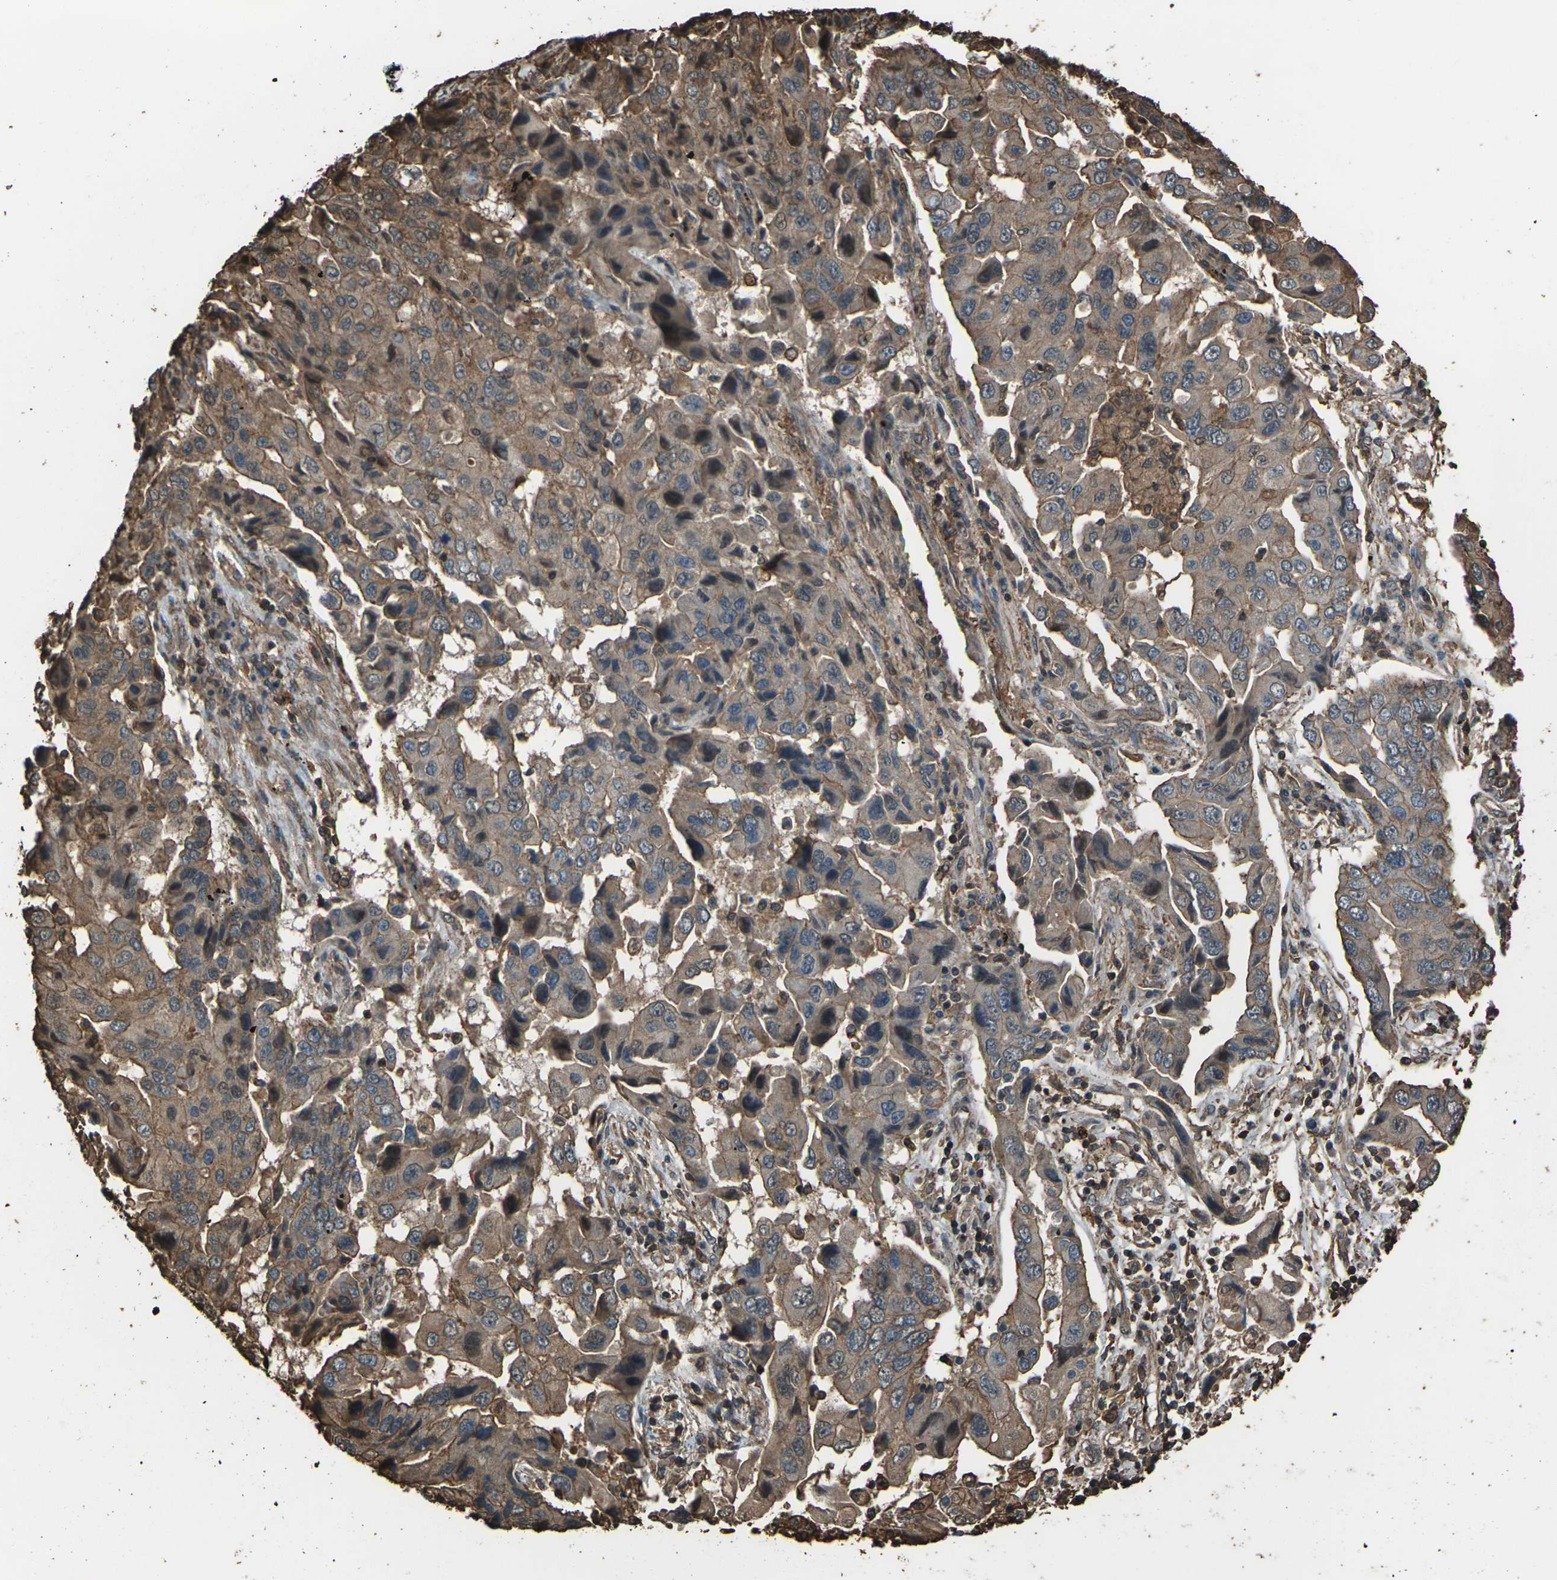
{"staining": {"intensity": "moderate", "quantity": ">75%", "location": "cytoplasmic/membranous"}, "tissue": "lung cancer", "cell_type": "Tumor cells", "image_type": "cancer", "snomed": [{"axis": "morphology", "description": "Adenocarcinoma, NOS"}, {"axis": "topography", "description": "Lung"}], "caption": "This image exhibits immunohistochemistry (IHC) staining of human lung cancer, with medium moderate cytoplasmic/membranous positivity in about >75% of tumor cells.", "gene": "DHPS", "patient": {"sex": "female", "age": 65}}